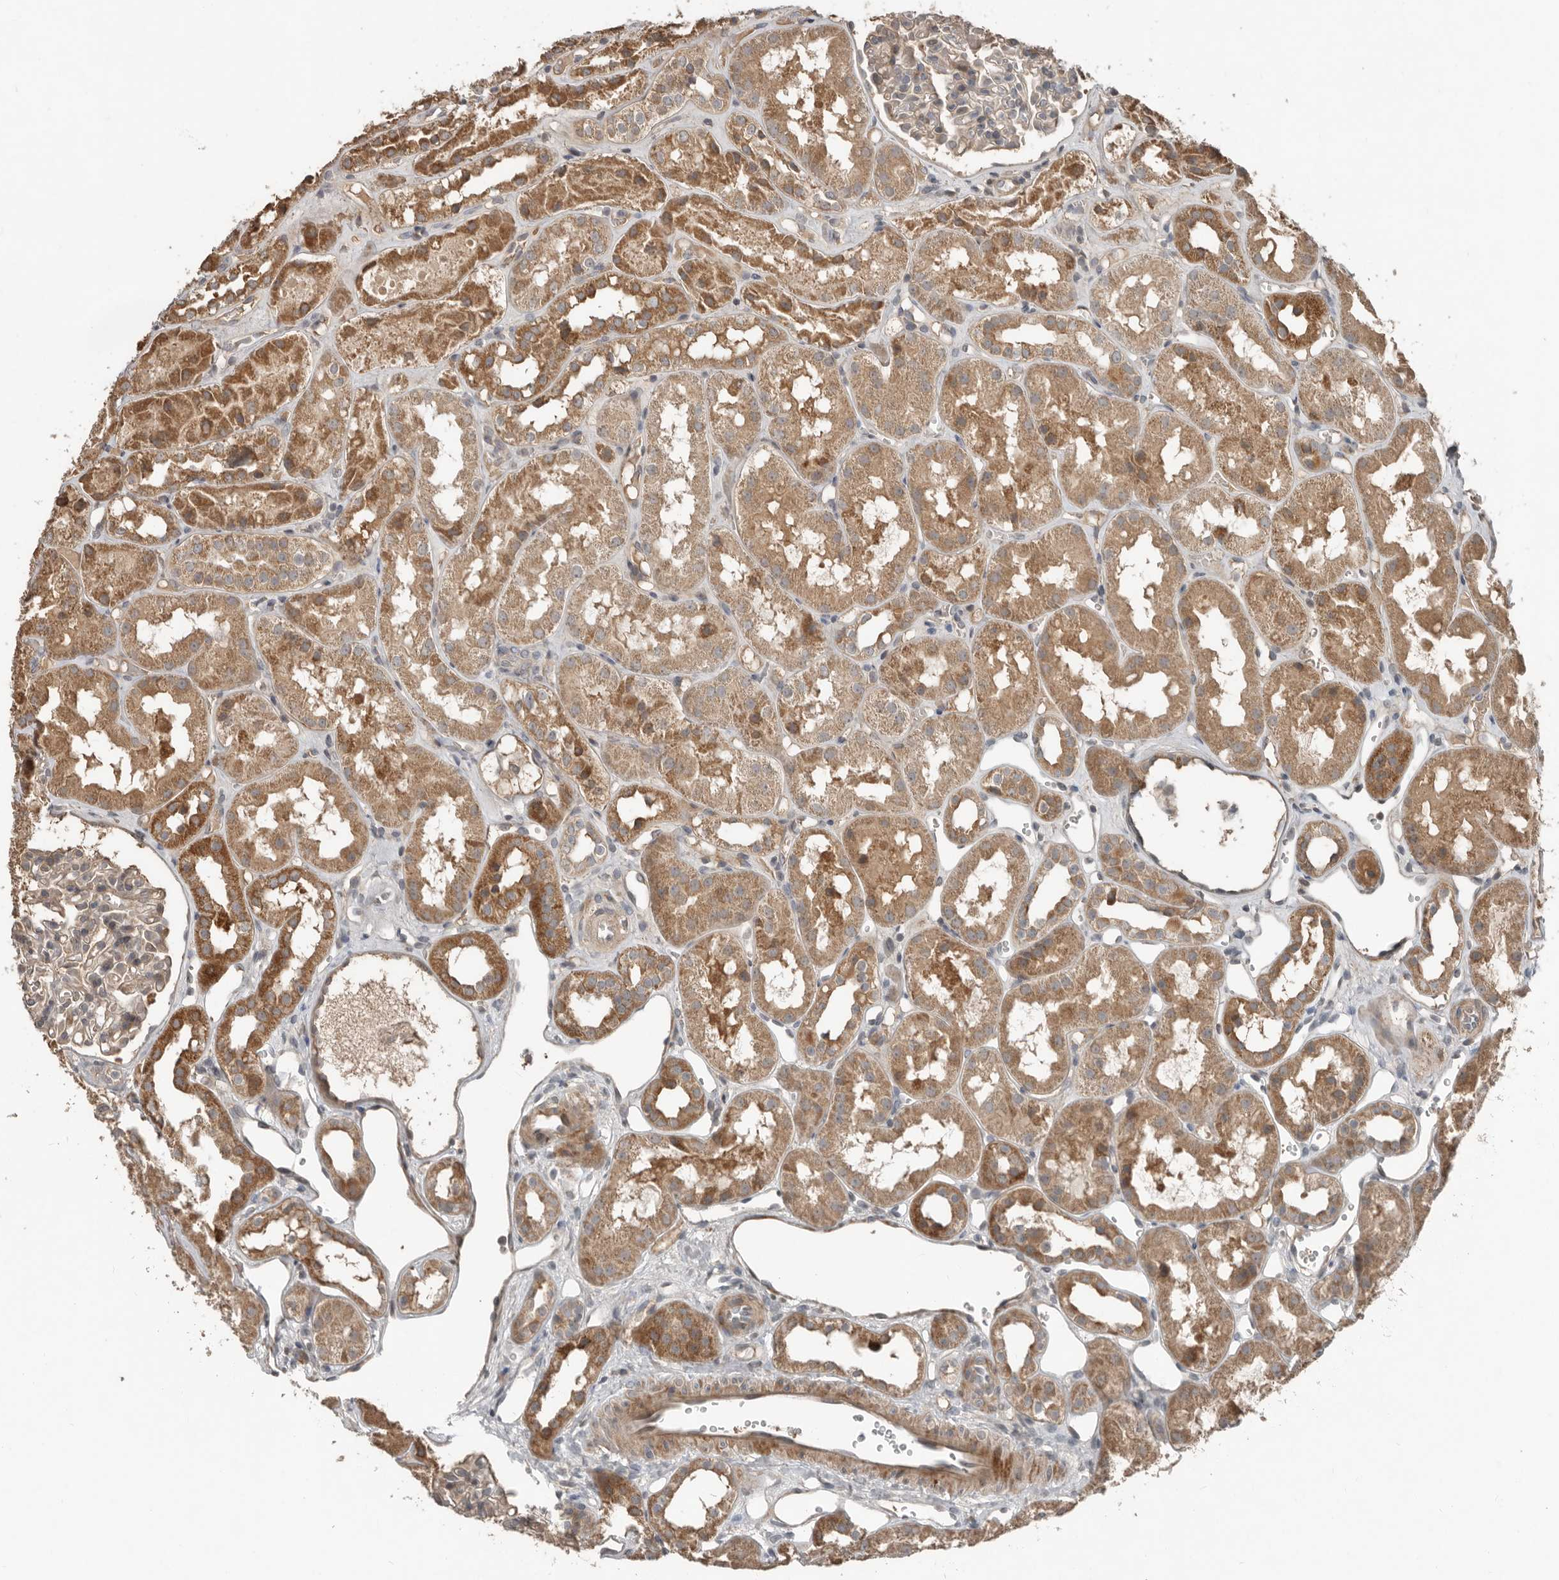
{"staining": {"intensity": "weak", "quantity": "<25%", "location": "cytoplasmic/membranous"}, "tissue": "kidney", "cell_type": "Cells in glomeruli", "image_type": "normal", "snomed": [{"axis": "morphology", "description": "Normal tissue, NOS"}, {"axis": "topography", "description": "Kidney"}], "caption": "Immunohistochemistry photomicrograph of benign kidney: human kidney stained with DAB (3,3'-diaminobenzidine) shows no significant protein staining in cells in glomeruli.", "gene": "SLC6A7", "patient": {"sex": "male", "age": 16}}